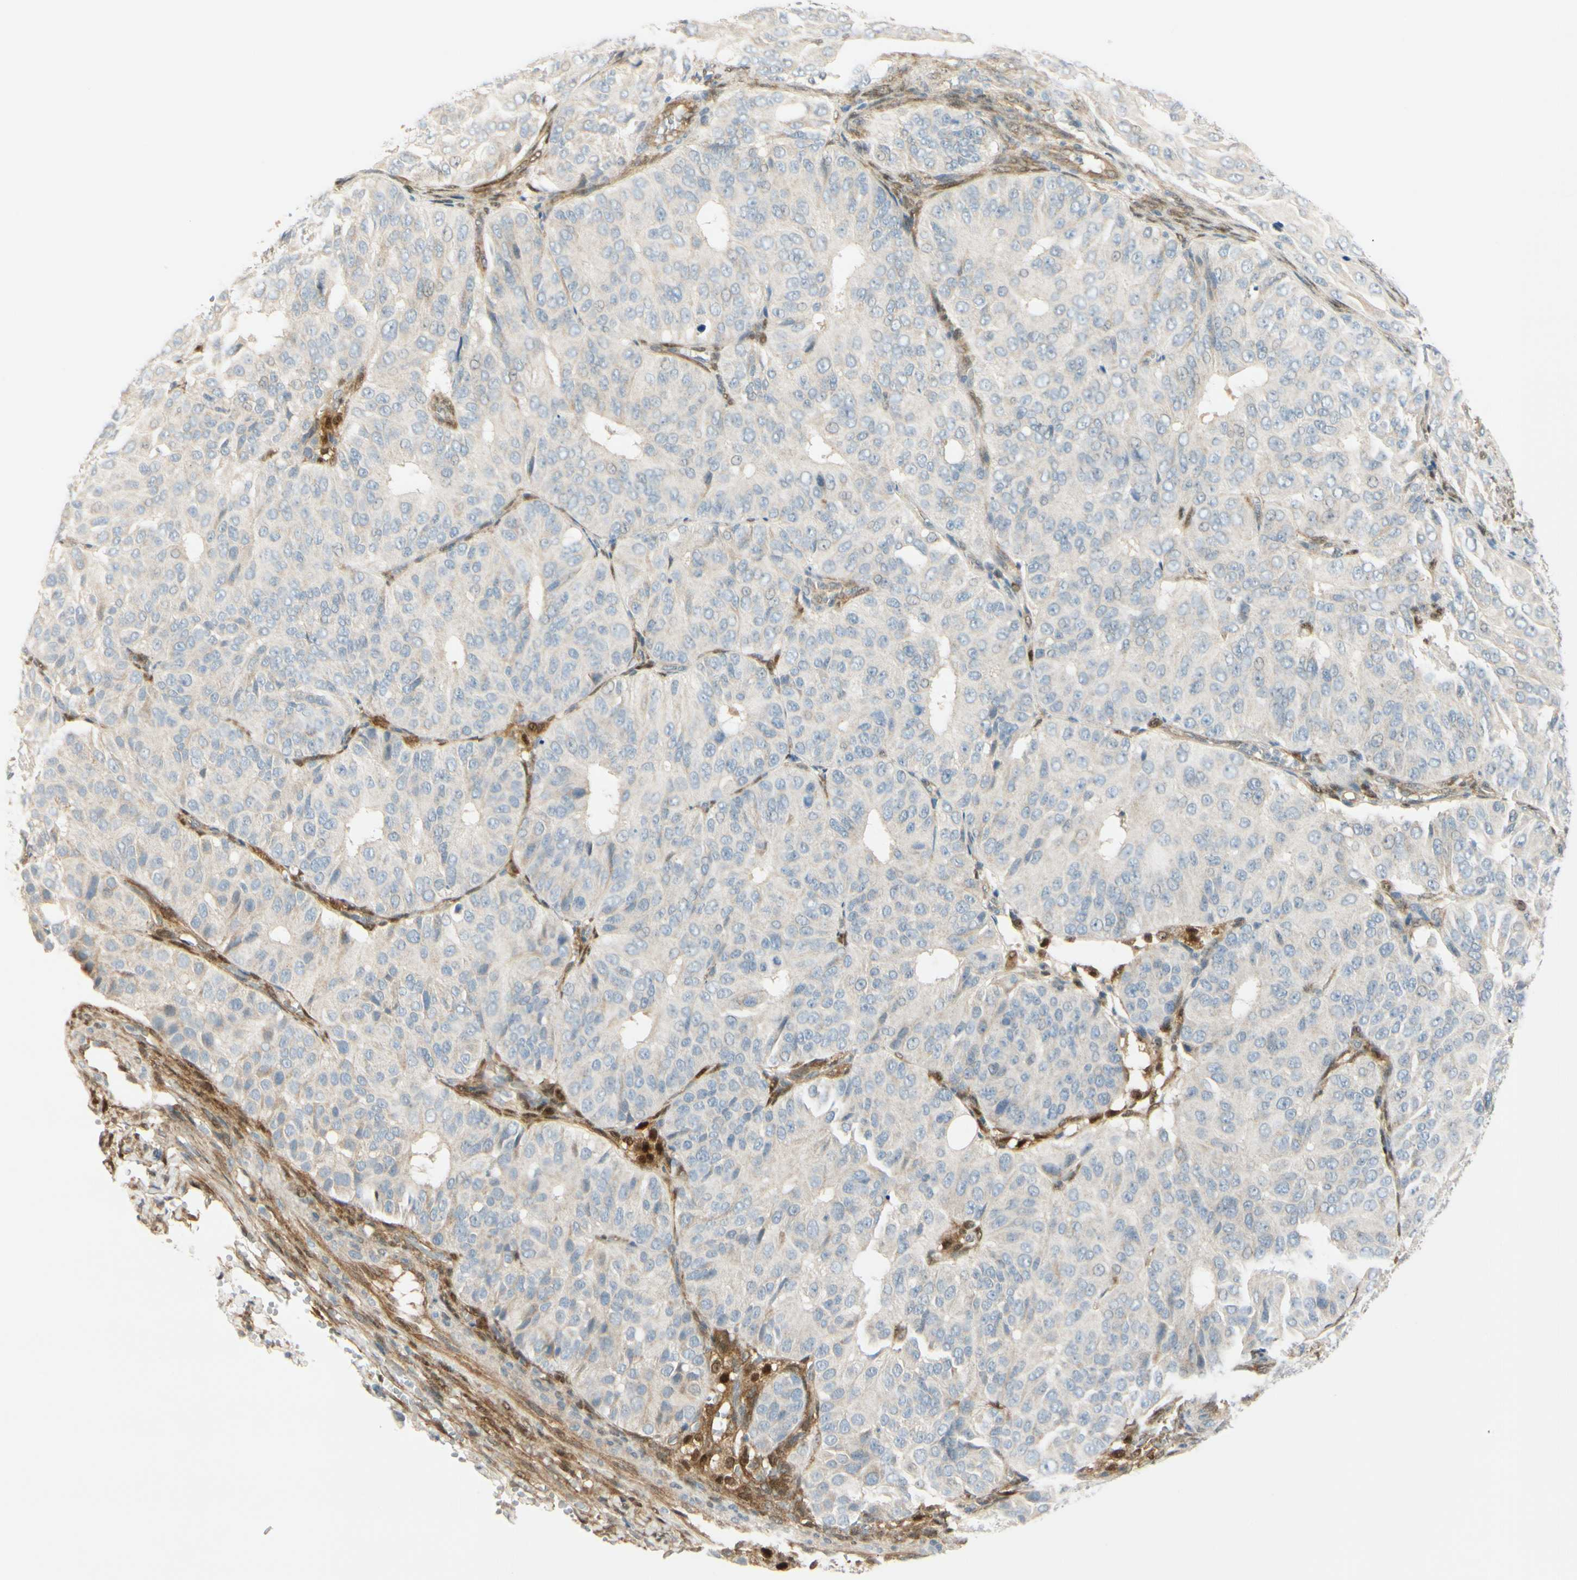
{"staining": {"intensity": "negative", "quantity": "none", "location": "none"}, "tissue": "ovarian cancer", "cell_type": "Tumor cells", "image_type": "cancer", "snomed": [{"axis": "morphology", "description": "Carcinoma, endometroid"}, {"axis": "topography", "description": "Ovary"}], "caption": "Ovarian endometroid carcinoma stained for a protein using immunohistochemistry (IHC) exhibits no positivity tumor cells.", "gene": "FHL2", "patient": {"sex": "female", "age": 51}}